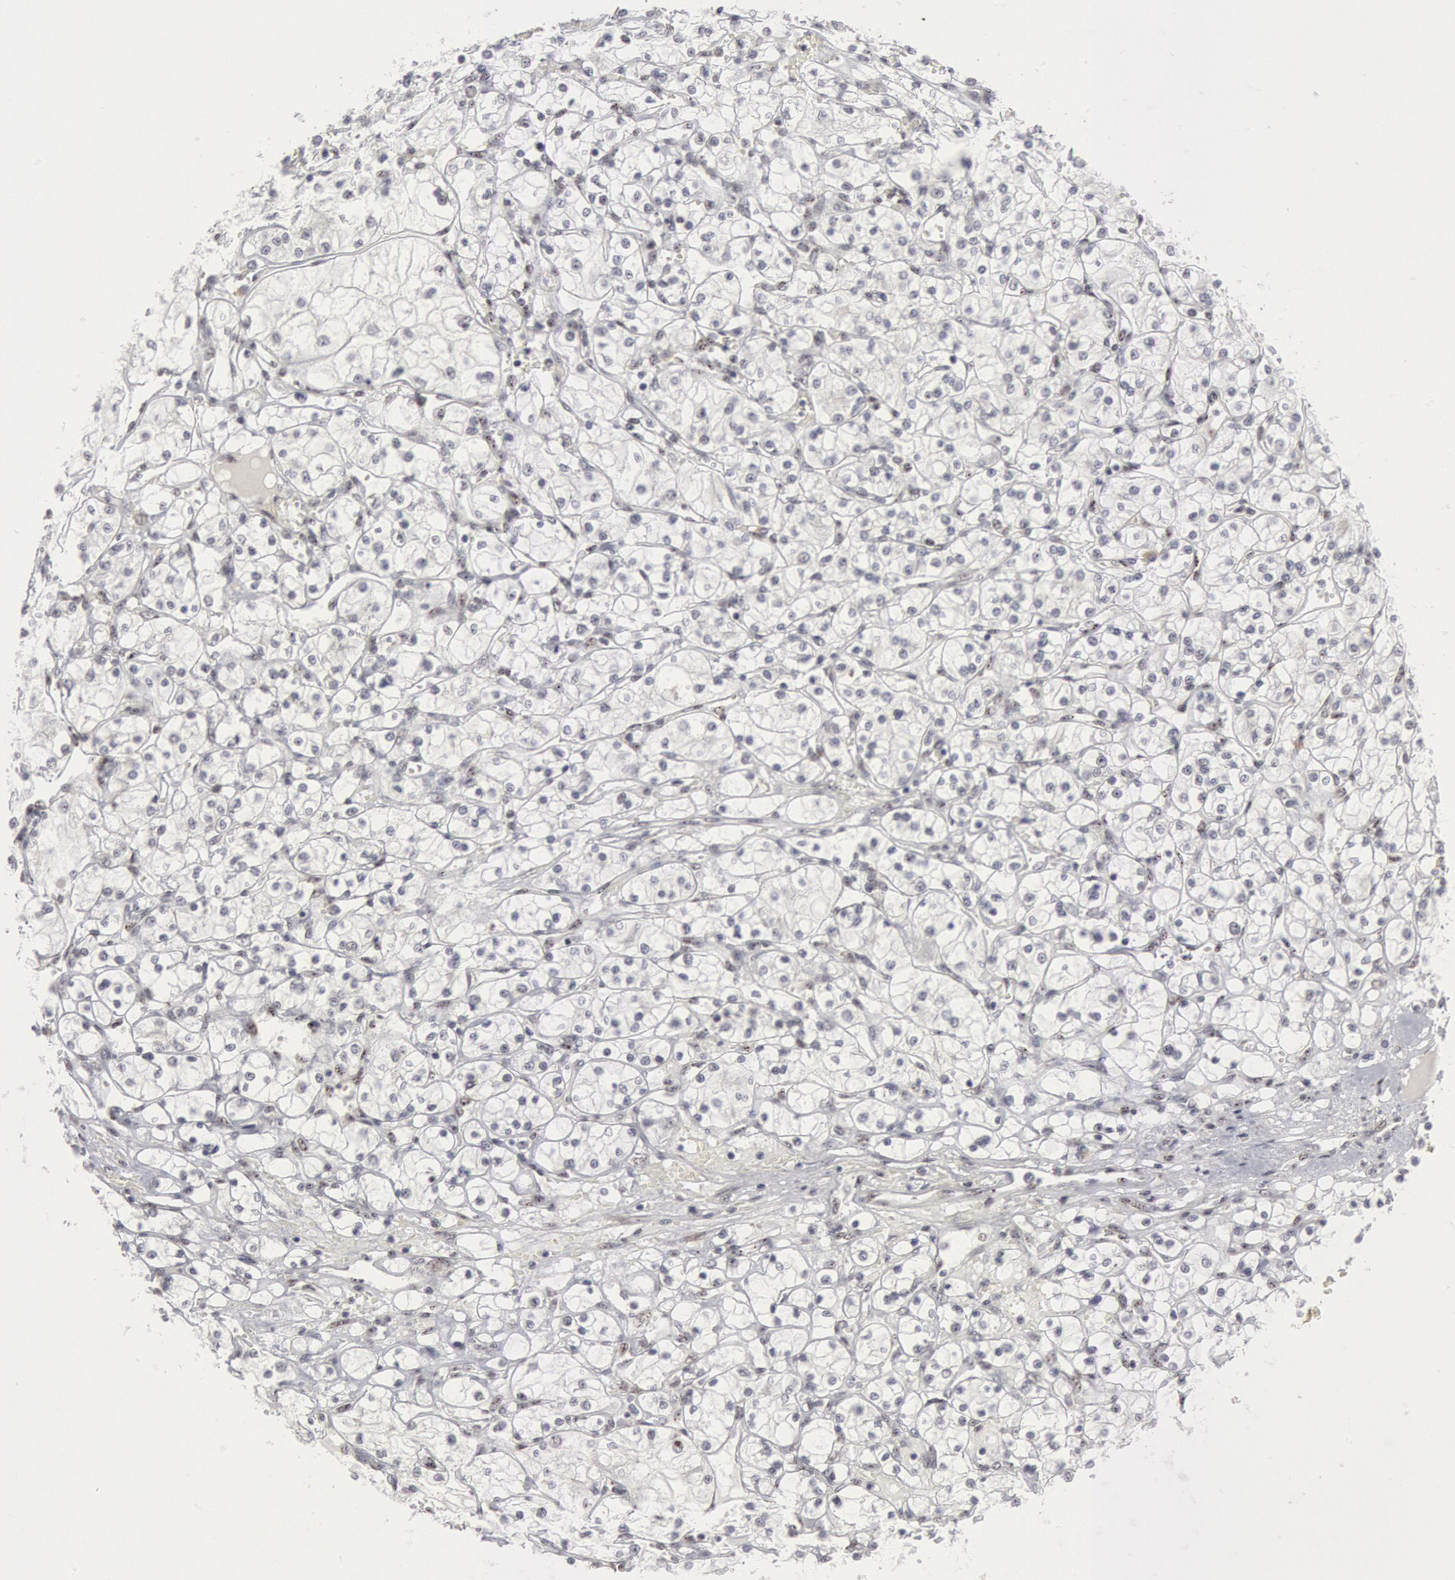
{"staining": {"intensity": "negative", "quantity": "none", "location": "none"}, "tissue": "renal cancer", "cell_type": "Tumor cells", "image_type": "cancer", "snomed": [{"axis": "morphology", "description": "Adenocarcinoma, NOS"}, {"axis": "topography", "description": "Kidney"}], "caption": "Tumor cells show no significant protein positivity in renal adenocarcinoma. Brightfield microscopy of IHC stained with DAB (3,3'-diaminobenzidine) (brown) and hematoxylin (blue), captured at high magnification.", "gene": "FOXO1", "patient": {"sex": "male", "age": 61}}